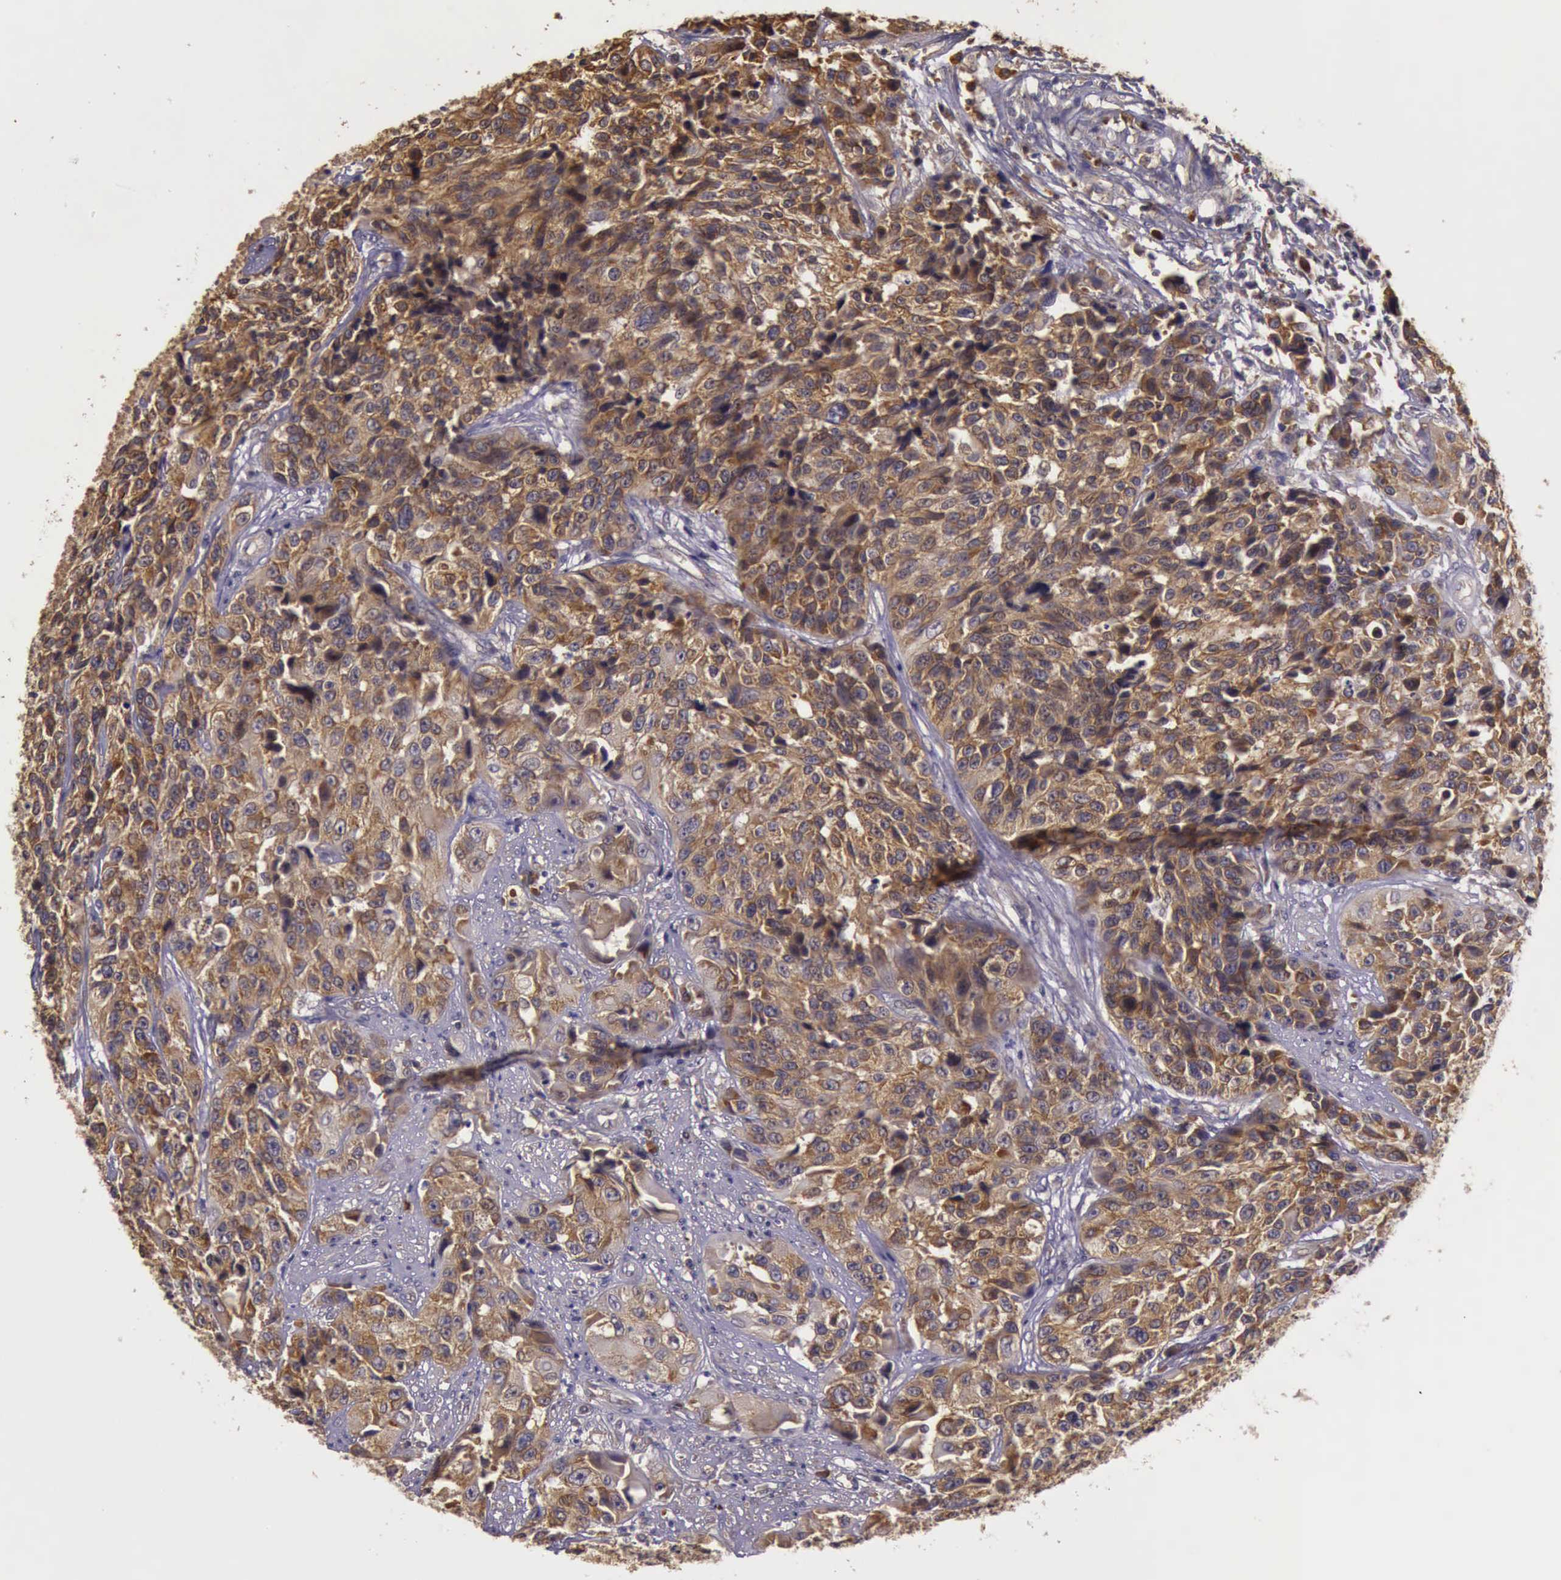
{"staining": {"intensity": "strong", "quantity": ">75%", "location": "cytoplasmic/membranous"}, "tissue": "urothelial cancer", "cell_type": "Tumor cells", "image_type": "cancer", "snomed": [{"axis": "morphology", "description": "Urothelial carcinoma, High grade"}, {"axis": "topography", "description": "Urinary bladder"}], "caption": "Urothelial carcinoma (high-grade) tissue reveals strong cytoplasmic/membranous staining in approximately >75% of tumor cells, visualized by immunohistochemistry.", "gene": "EIF5", "patient": {"sex": "female", "age": 81}}